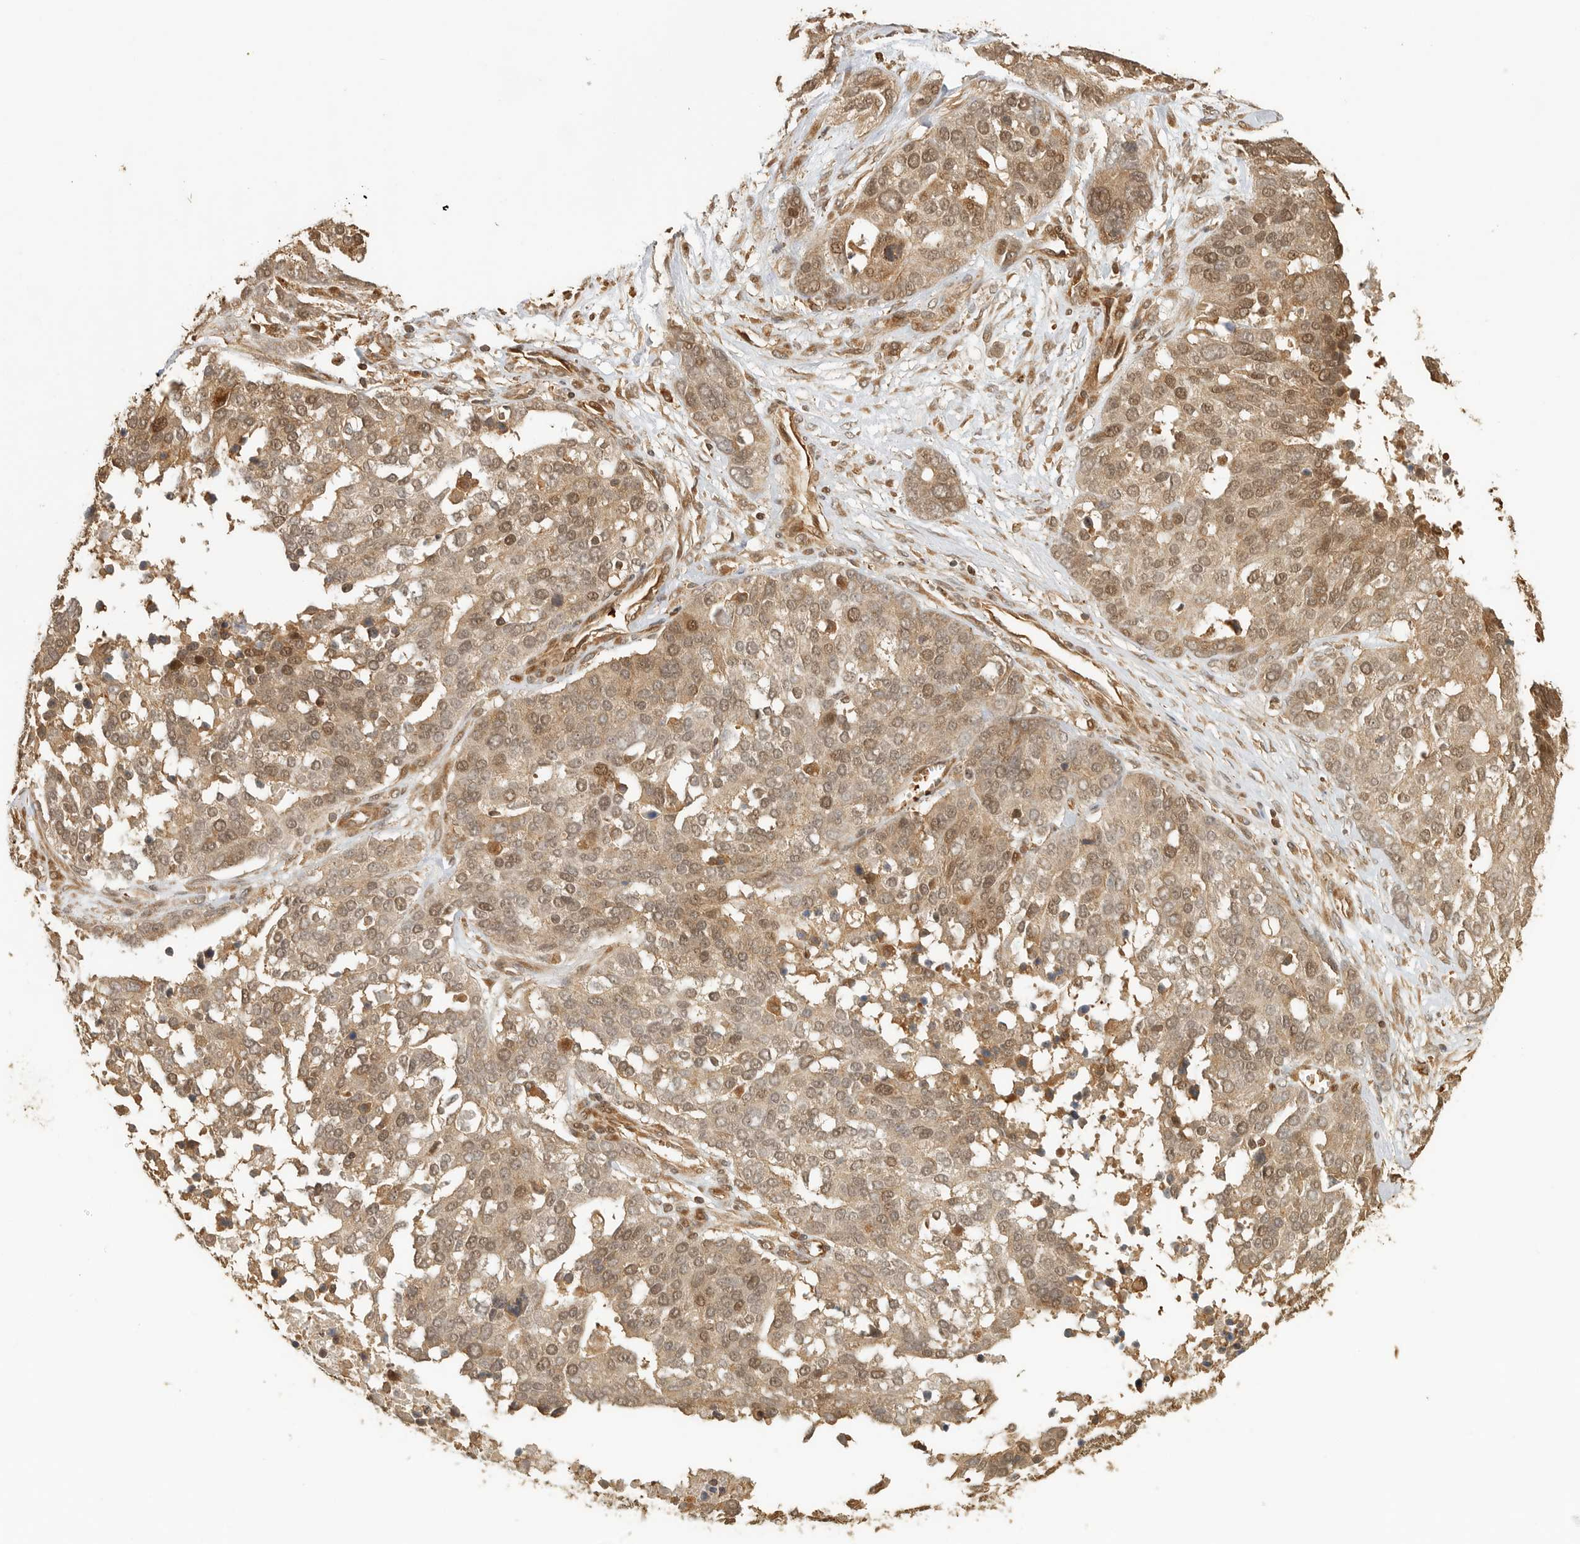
{"staining": {"intensity": "moderate", "quantity": ">75%", "location": "cytoplasmic/membranous,nuclear"}, "tissue": "ovarian cancer", "cell_type": "Tumor cells", "image_type": "cancer", "snomed": [{"axis": "morphology", "description": "Cystadenocarcinoma, serous, NOS"}, {"axis": "topography", "description": "Ovary"}], "caption": "An IHC image of neoplastic tissue is shown. Protein staining in brown shows moderate cytoplasmic/membranous and nuclear positivity in serous cystadenocarcinoma (ovarian) within tumor cells.", "gene": "OTUD6B", "patient": {"sex": "female", "age": 44}}